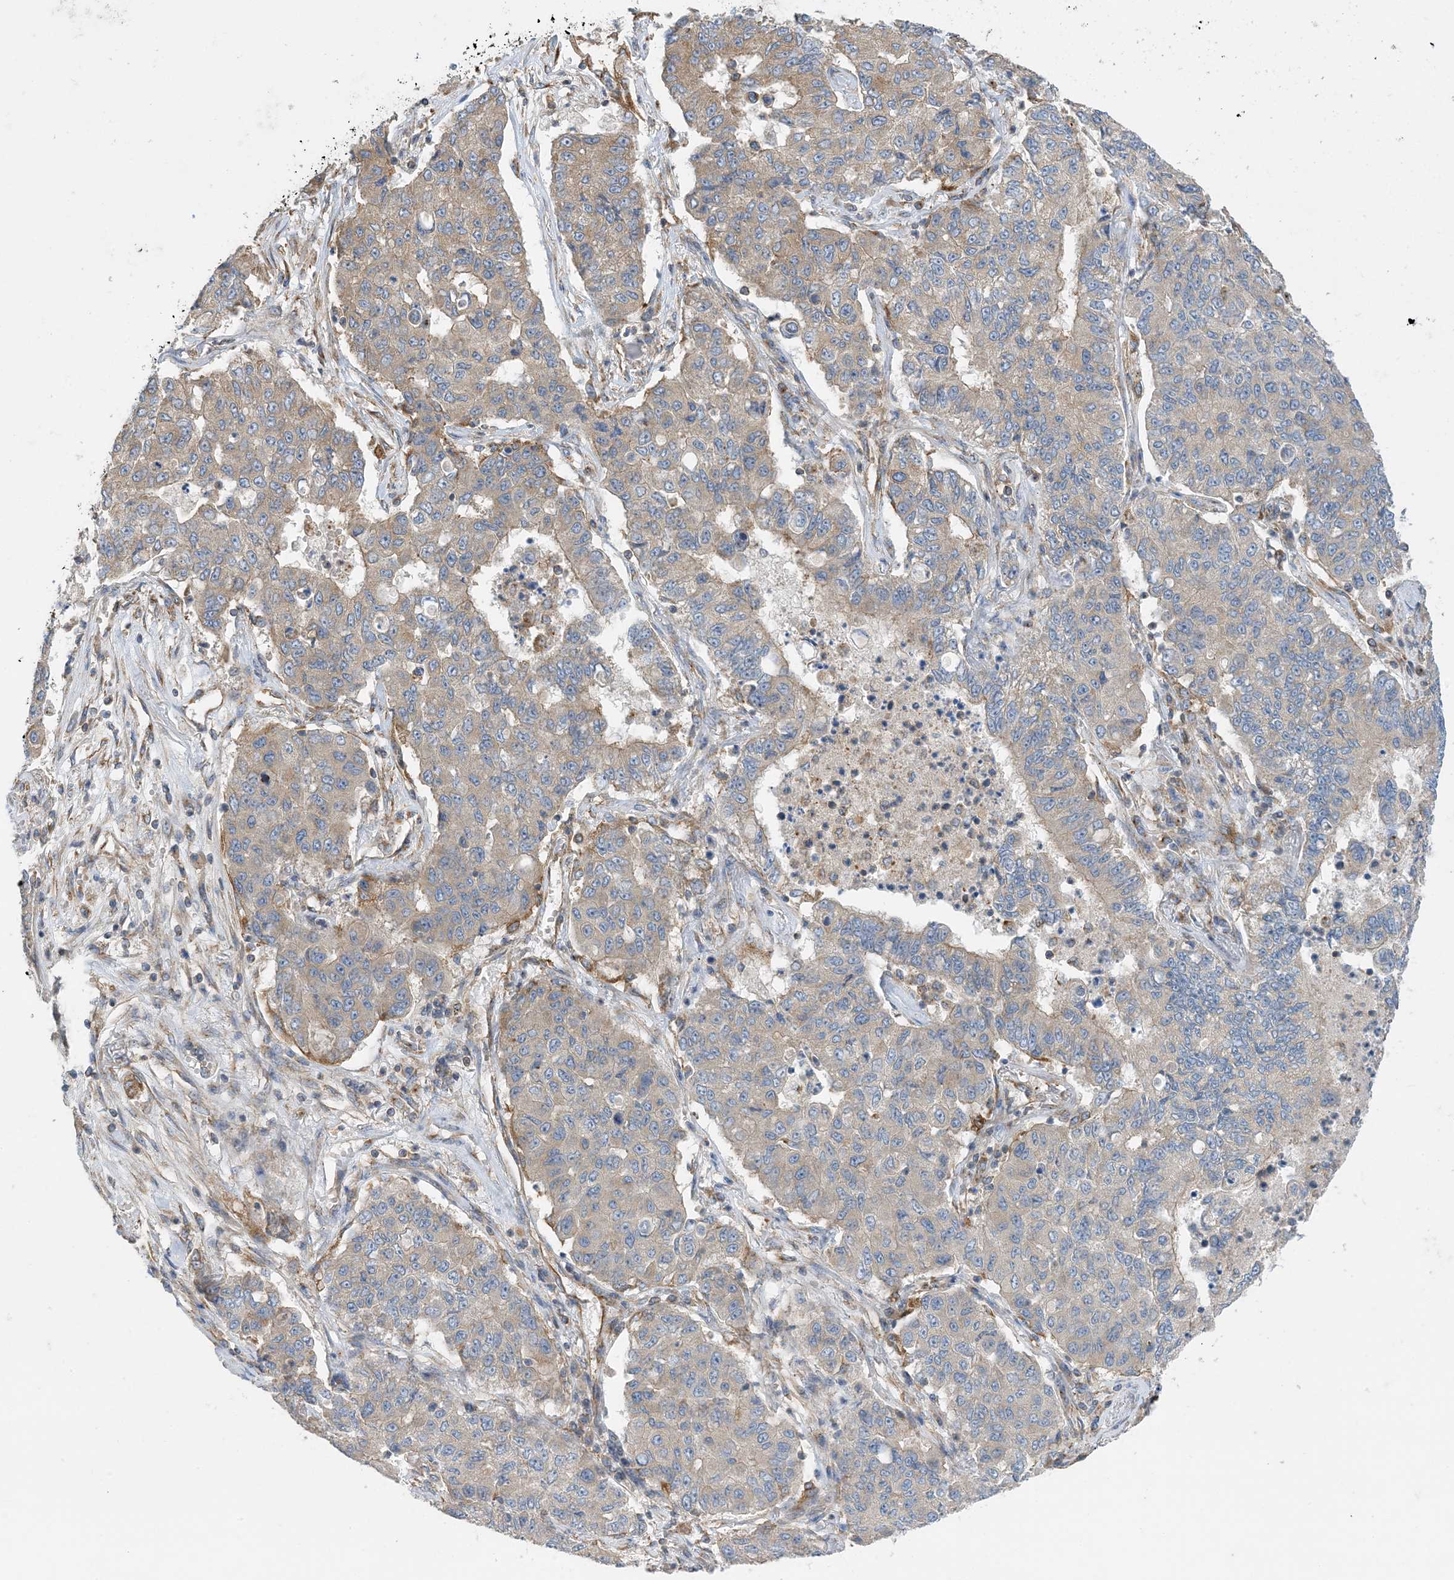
{"staining": {"intensity": "weak", "quantity": "<25%", "location": "cytoplasmic/membranous"}, "tissue": "lung cancer", "cell_type": "Tumor cells", "image_type": "cancer", "snomed": [{"axis": "morphology", "description": "Squamous cell carcinoma, NOS"}, {"axis": "topography", "description": "Lung"}], "caption": "Immunohistochemical staining of human lung cancer (squamous cell carcinoma) displays no significant expression in tumor cells.", "gene": "SIDT1", "patient": {"sex": "male", "age": 74}}